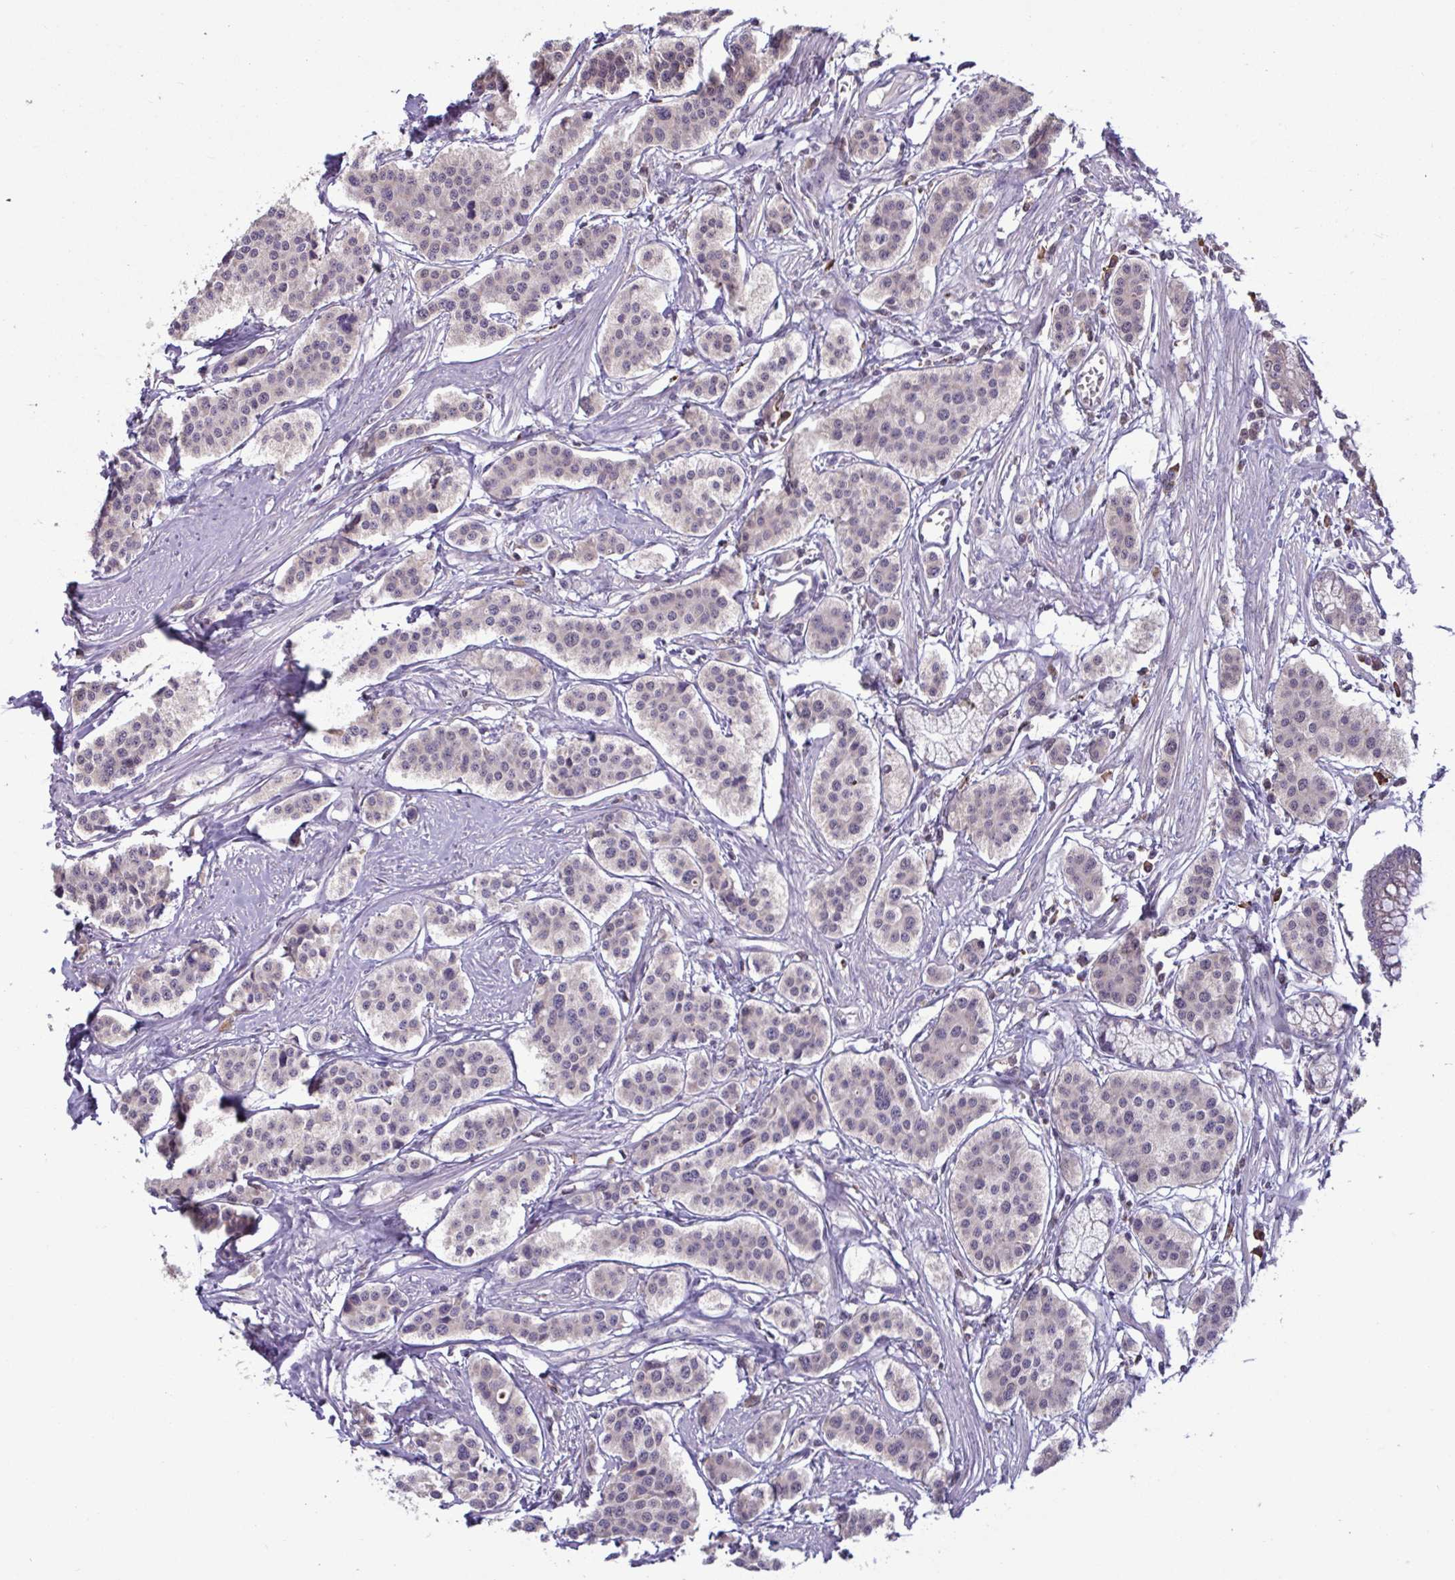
{"staining": {"intensity": "negative", "quantity": "none", "location": "none"}, "tissue": "carcinoid", "cell_type": "Tumor cells", "image_type": "cancer", "snomed": [{"axis": "morphology", "description": "Carcinoid, malignant, NOS"}, {"axis": "topography", "description": "Small intestine"}], "caption": "A high-resolution image shows immunohistochemistry (IHC) staining of carcinoid (malignant), which demonstrates no significant staining in tumor cells.", "gene": "CD1E", "patient": {"sex": "male", "age": 60}}